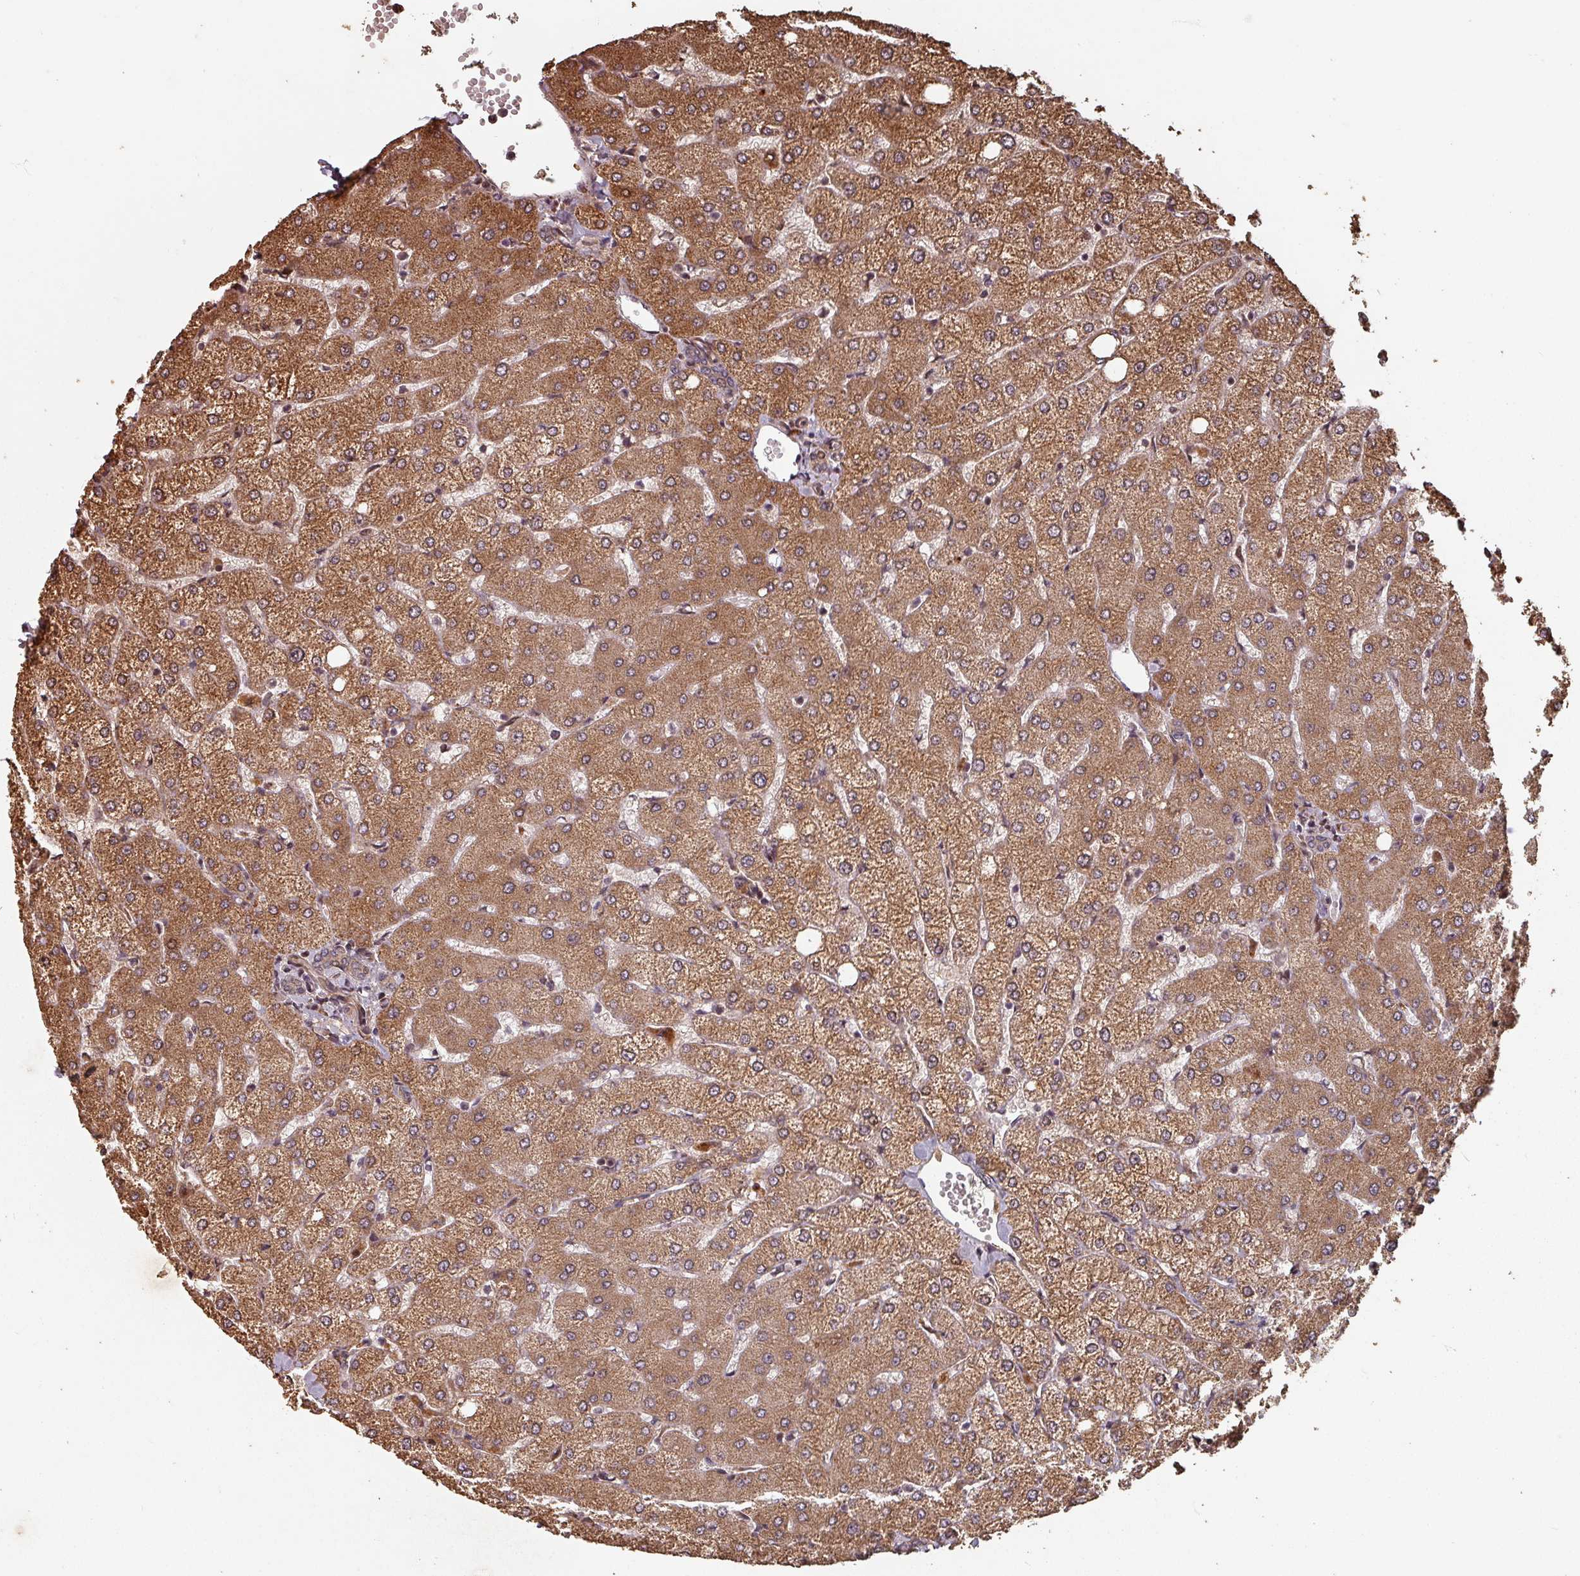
{"staining": {"intensity": "weak", "quantity": ">75%", "location": "cytoplasmic/membranous"}, "tissue": "liver", "cell_type": "Cholangiocytes", "image_type": "normal", "snomed": [{"axis": "morphology", "description": "Normal tissue, NOS"}, {"axis": "topography", "description": "Liver"}], "caption": "Protein expression analysis of benign human liver reveals weak cytoplasmic/membranous positivity in about >75% of cholangiocytes. The staining is performed using DAB brown chromogen to label protein expression. The nuclei are counter-stained blue using hematoxylin.", "gene": "EID1", "patient": {"sex": "female", "age": 54}}